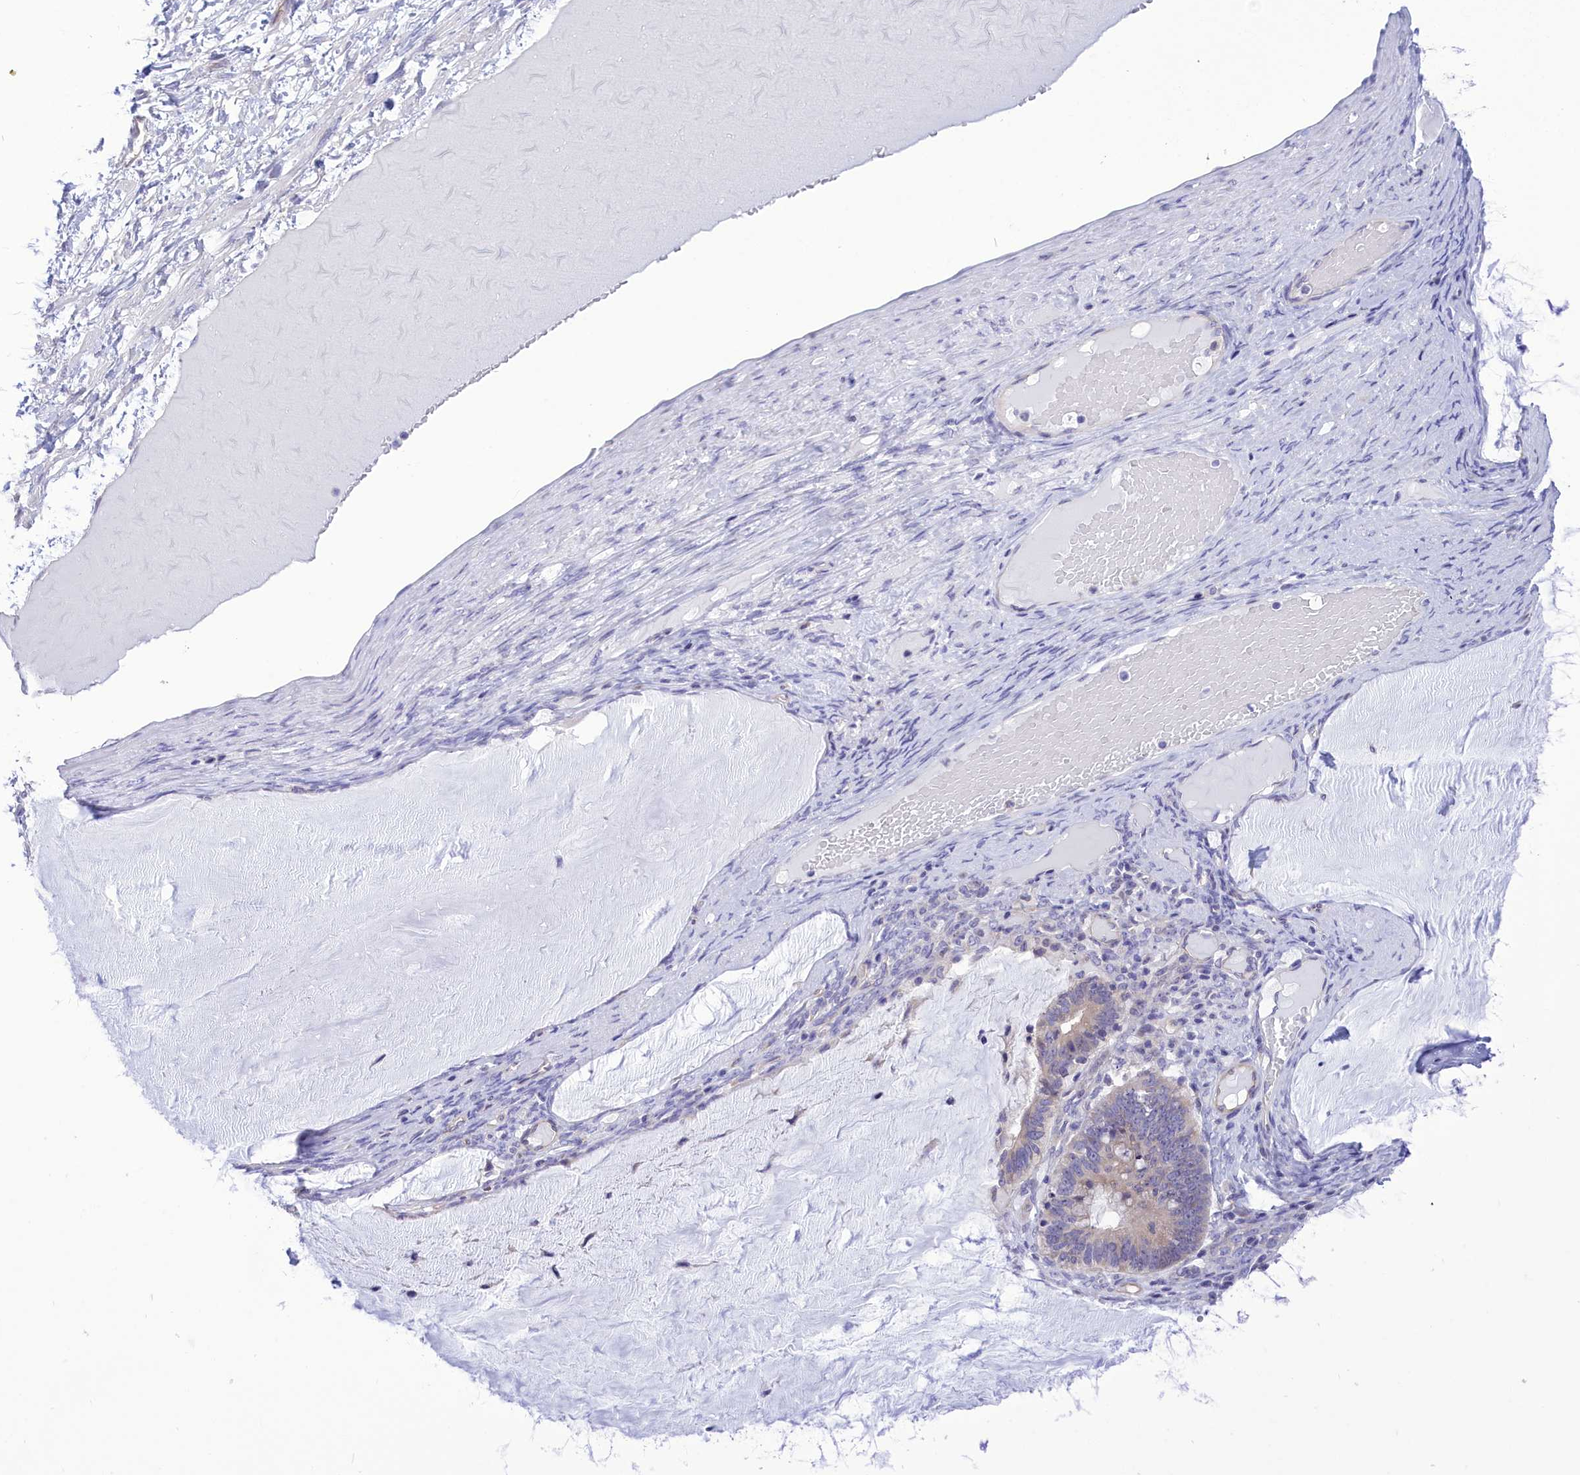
{"staining": {"intensity": "negative", "quantity": "none", "location": "none"}, "tissue": "ovarian cancer", "cell_type": "Tumor cells", "image_type": "cancer", "snomed": [{"axis": "morphology", "description": "Cystadenocarcinoma, mucinous, NOS"}, {"axis": "topography", "description": "Ovary"}], "caption": "The micrograph displays no significant positivity in tumor cells of ovarian mucinous cystadenocarcinoma.", "gene": "DCAF16", "patient": {"sex": "female", "age": 61}}